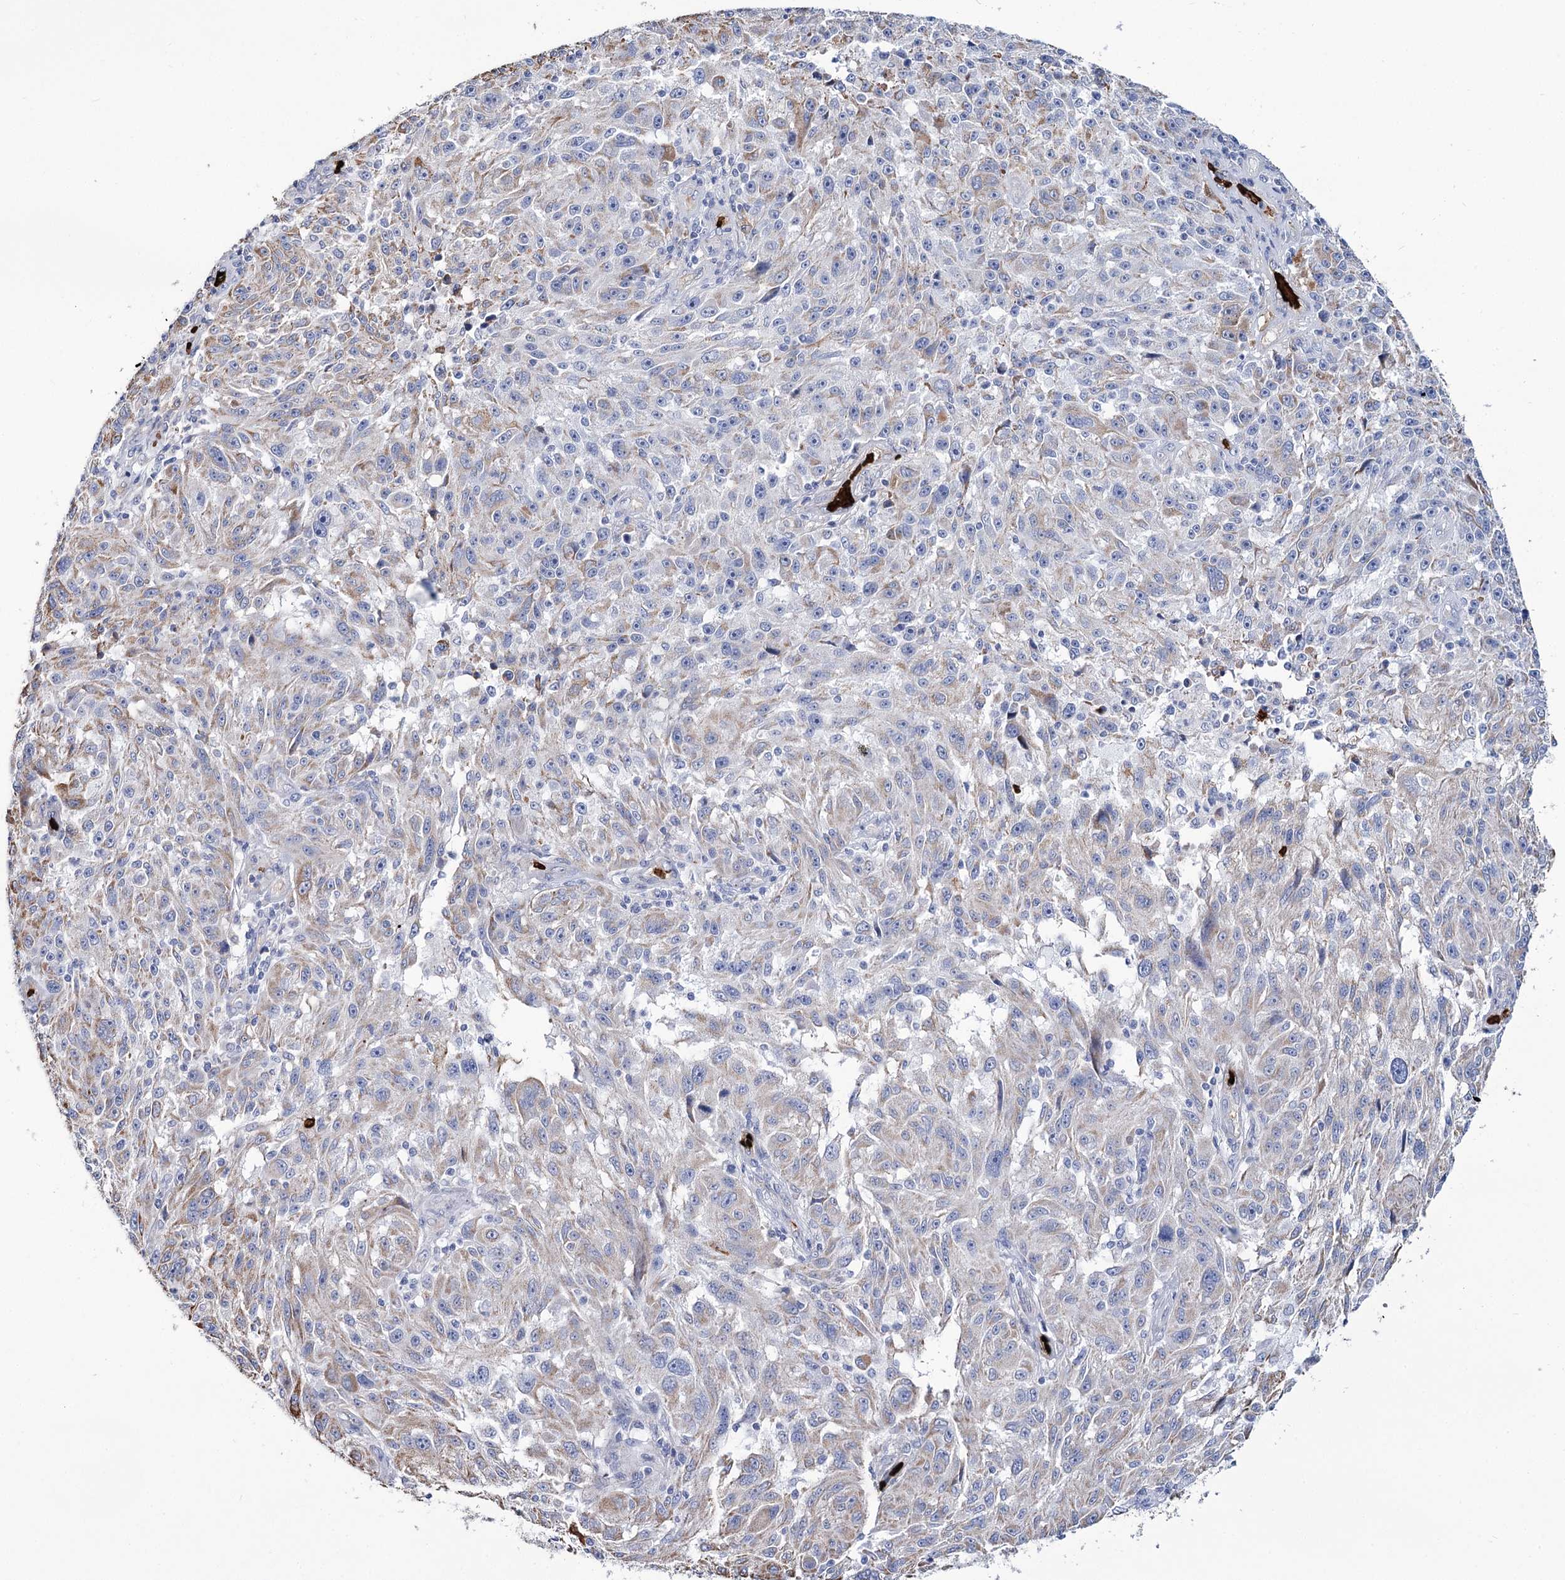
{"staining": {"intensity": "negative", "quantity": "none", "location": "none"}, "tissue": "melanoma", "cell_type": "Tumor cells", "image_type": "cancer", "snomed": [{"axis": "morphology", "description": "Malignant melanoma, NOS"}, {"axis": "topography", "description": "Skin"}], "caption": "Image shows no significant protein expression in tumor cells of melanoma.", "gene": "GBF1", "patient": {"sex": "male", "age": 53}}